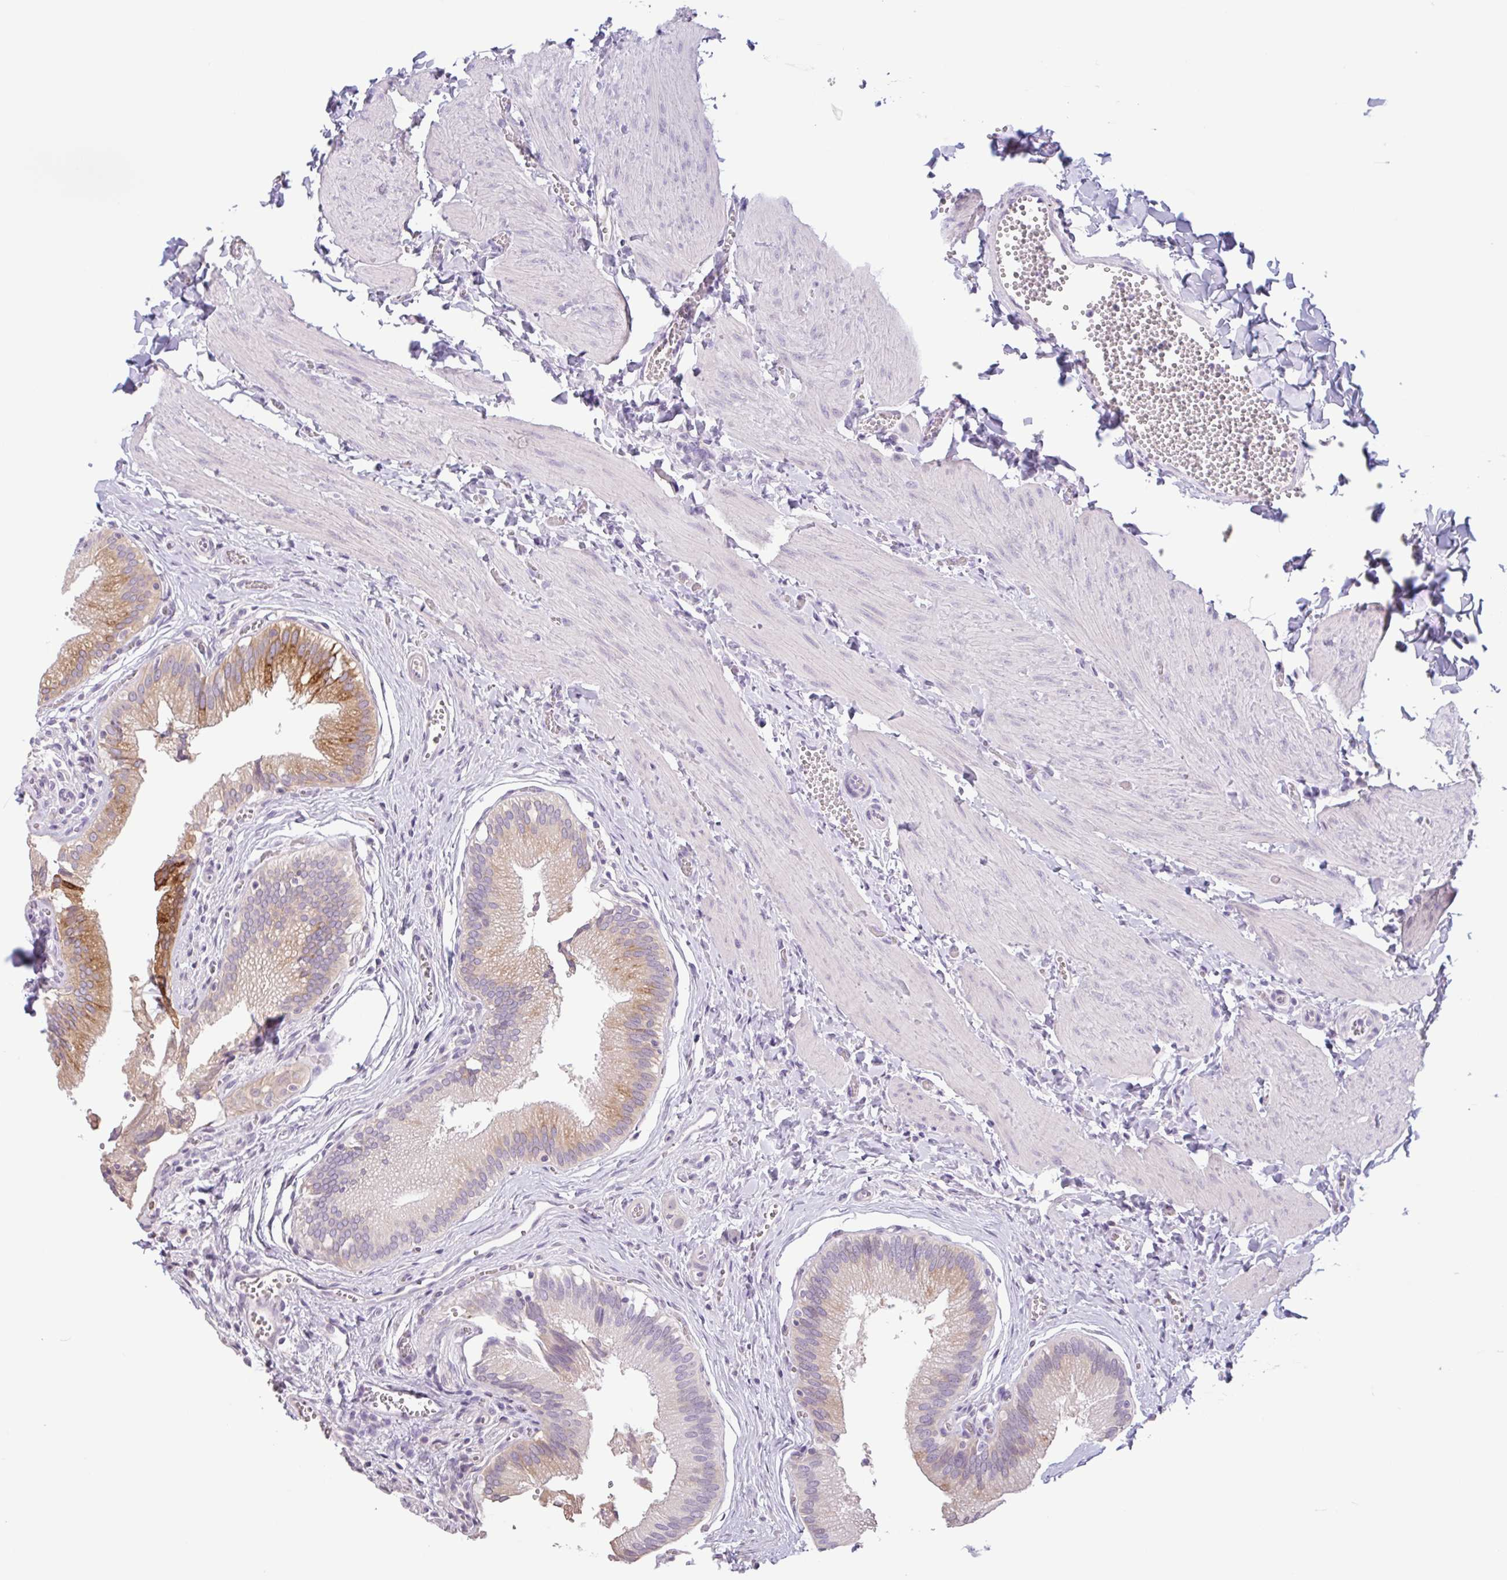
{"staining": {"intensity": "moderate", "quantity": "25%-75%", "location": "cytoplasmic/membranous"}, "tissue": "gallbladder", "cell_type": "Glandular cells", "image_type": "normal", "snomed": [{"axis": "morphology", "description": "Normal tissue, NOS"}, {"axis": "topography", "description": "Gallbladder"}], "caption": "Immunohistochemistry staining of benign gallbladder, which exhibits medium levels of moderate cytoplasmic/membranous positivity in approximately 25%-75% of glandular cells indicating moderate cytoplasmic/membranous protein staining. The staining was performed using DAB (brown) for protein detection and nuclei were counterstained in hematoxylin (blue).", "gene": "CTSE", "patient": {"sex": "male", "age": 17}}